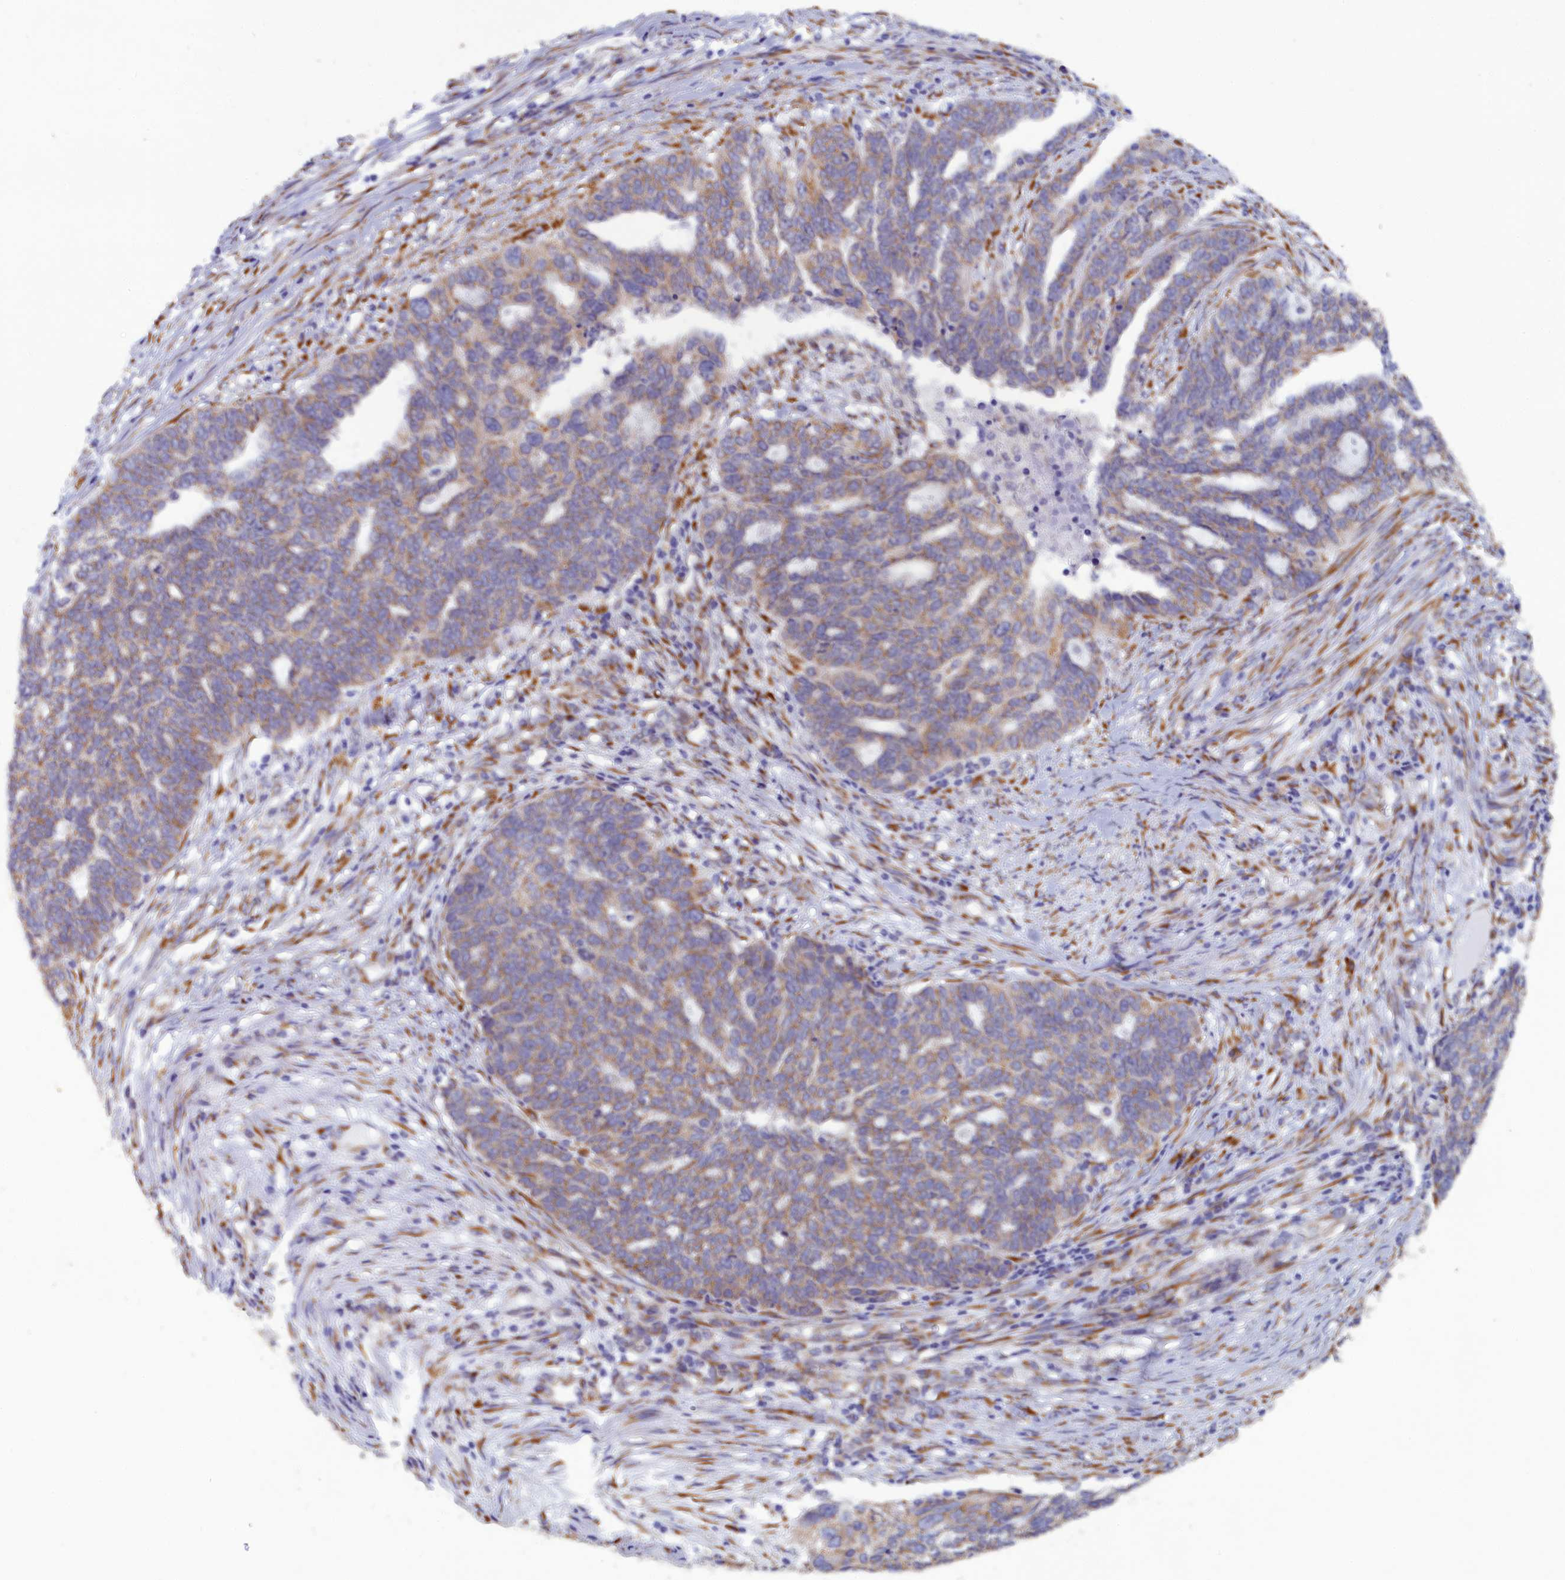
{"staining": {"intensity": "moderate", "quantity": "25%-75%", "location": "cytoplasmic/membranous"}, "tissue": "ovarian cancer", "cell_type": "Tumor cells", "image_type": "cancer", "snomed": [{"axis": "morphology", "description": "Cystadenocarcinoma, serous, NOS"}, {"axis": "topography", "description": "Ovary"}], "caption": "Ovarian serous cystadenocarcinoma was stained to show a protein in brown. There is medium levels of moderate cytoplasmic/membranous expression in about 25%-75% of tumor cells. (Stains: DAB (3,3'-diaminobenzidine) in brown, nuclei in blue, Microscopy: brightfield microscopy at high magnification).", "gene": "CCDC68", "patient": {"sex": "female", "age": 59}}